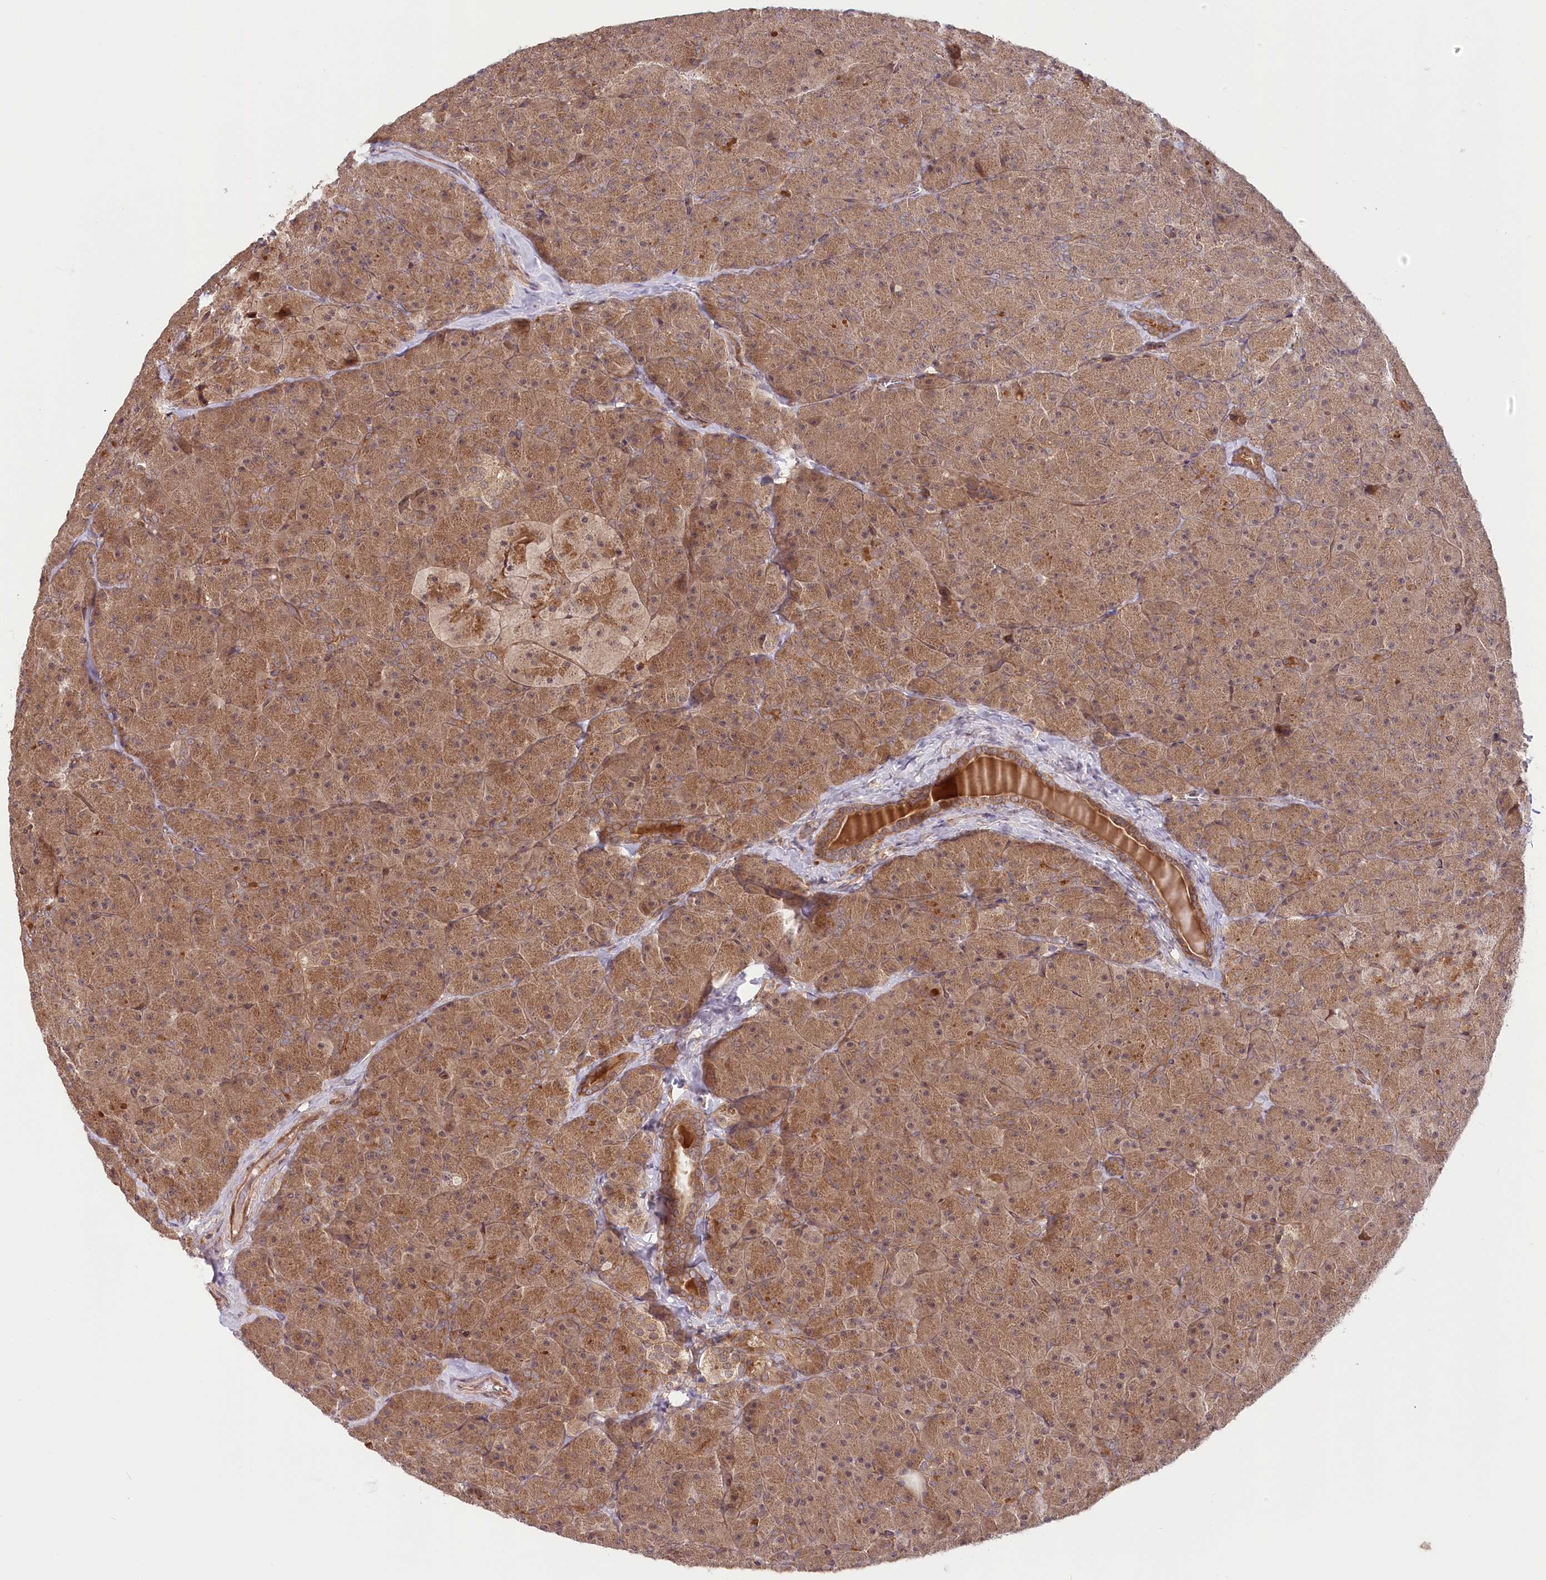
{"staining": {"intensity": "strong", "quantity": ">75%", "location": "cytoplasmic/membranous"}, "tissue": "pancreas", "cell_type": "Exocrine glandular cells", "image_type": "normal", "snomed": [{"axis": "morphology", "description": "Normal tissue, NOS"}, {"axis": "topography", "description": "Pancreas"}], "caption": "Immunohistochemistry histopathology image of benign pancreas stained for a protein (brown), which demonstrates high levels of strong cytoplasmic/membranous staining in about >75% of exocrine glandular cells.", "gene": "CEP70", "patient": {"sex": "male", "age": 36}}